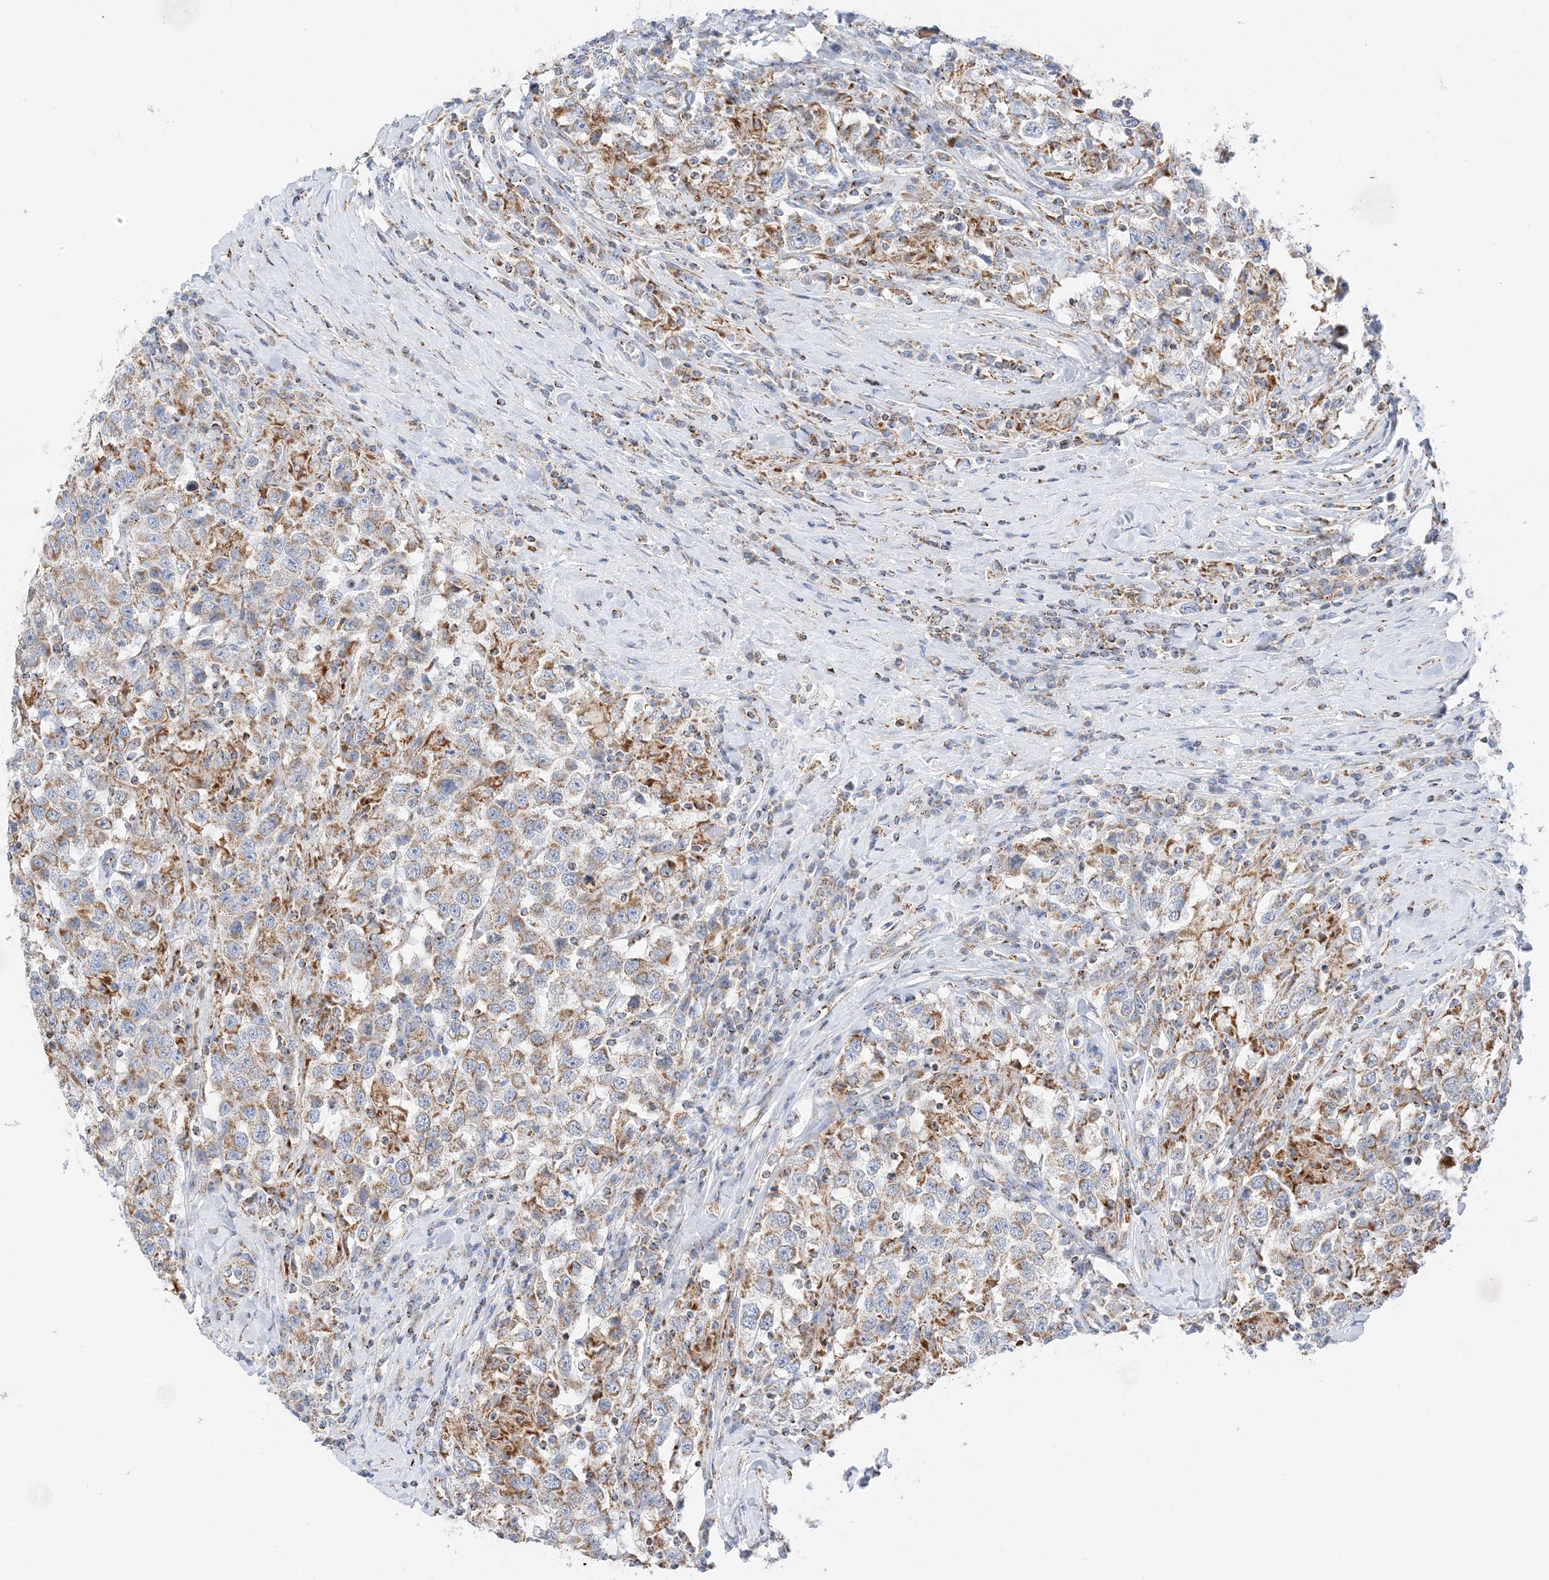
{"staining": {"intensity": "moderate", "quantity": ">75%", "location": "cytoplasmic/membranous"}, "tissue": "testis cancer", "cell_type": "Tumor cells", "image_type": "cancer", "snomed": [{"axis": "morphology", "description": "Seminoma, NOS"}, {"axis": "topography", "description": "Testis"}], "caption": "Immunohistochemistry (DAB) staining of testis cancer (seminoma) demonstrates moderate cytoplasmic/membranous protein expression in approximately >75% of tumor cells. The protein of interest is stained brown, and the nuclei are stained in blue (DAB (3,3'-diaminobenzidine) IHC with brightfield microscopy, high magnification).", "gene": "CAPN13", "patient": {"sex": "male", "age": 41}}